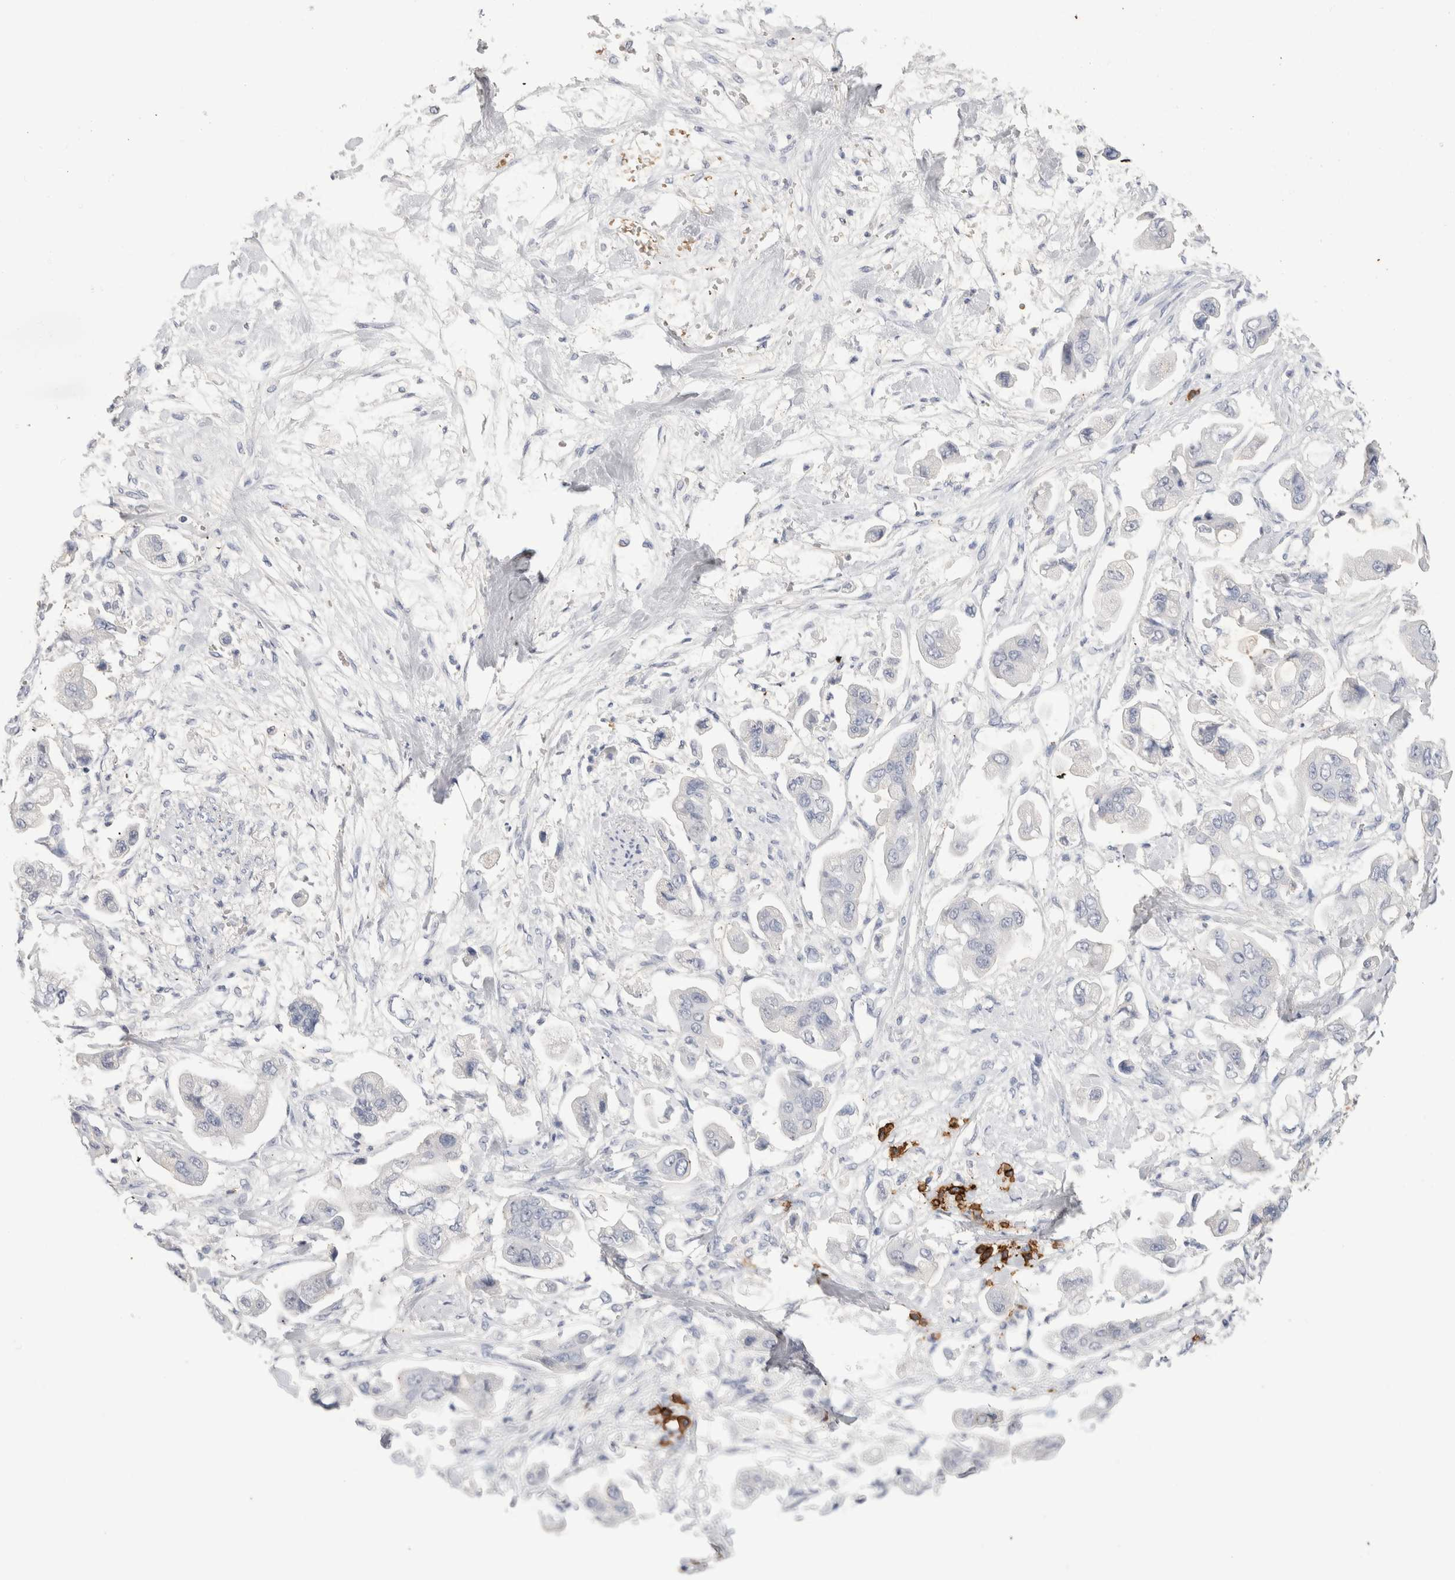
{"staining": {"intensity": "negative", "quantity": "none", "location": "none"}, "tissue": "stomach cancer", "cell_type": "Tumor cells", "image_type": "cancer", "snomed": [{"axis": "morphology", "description": "Adenocarcinoma, NOS"}, {"axis": "topography", "description": "Stomach"}], "caption": "Tumor cells are negative for protein expression in human stomach cancer. The staining is performed using DAB brown chromogen with nuclei counter-stained in using hematoxylin.", "gene": "CD38", "patient": {"sex": "male", "age": 62}}